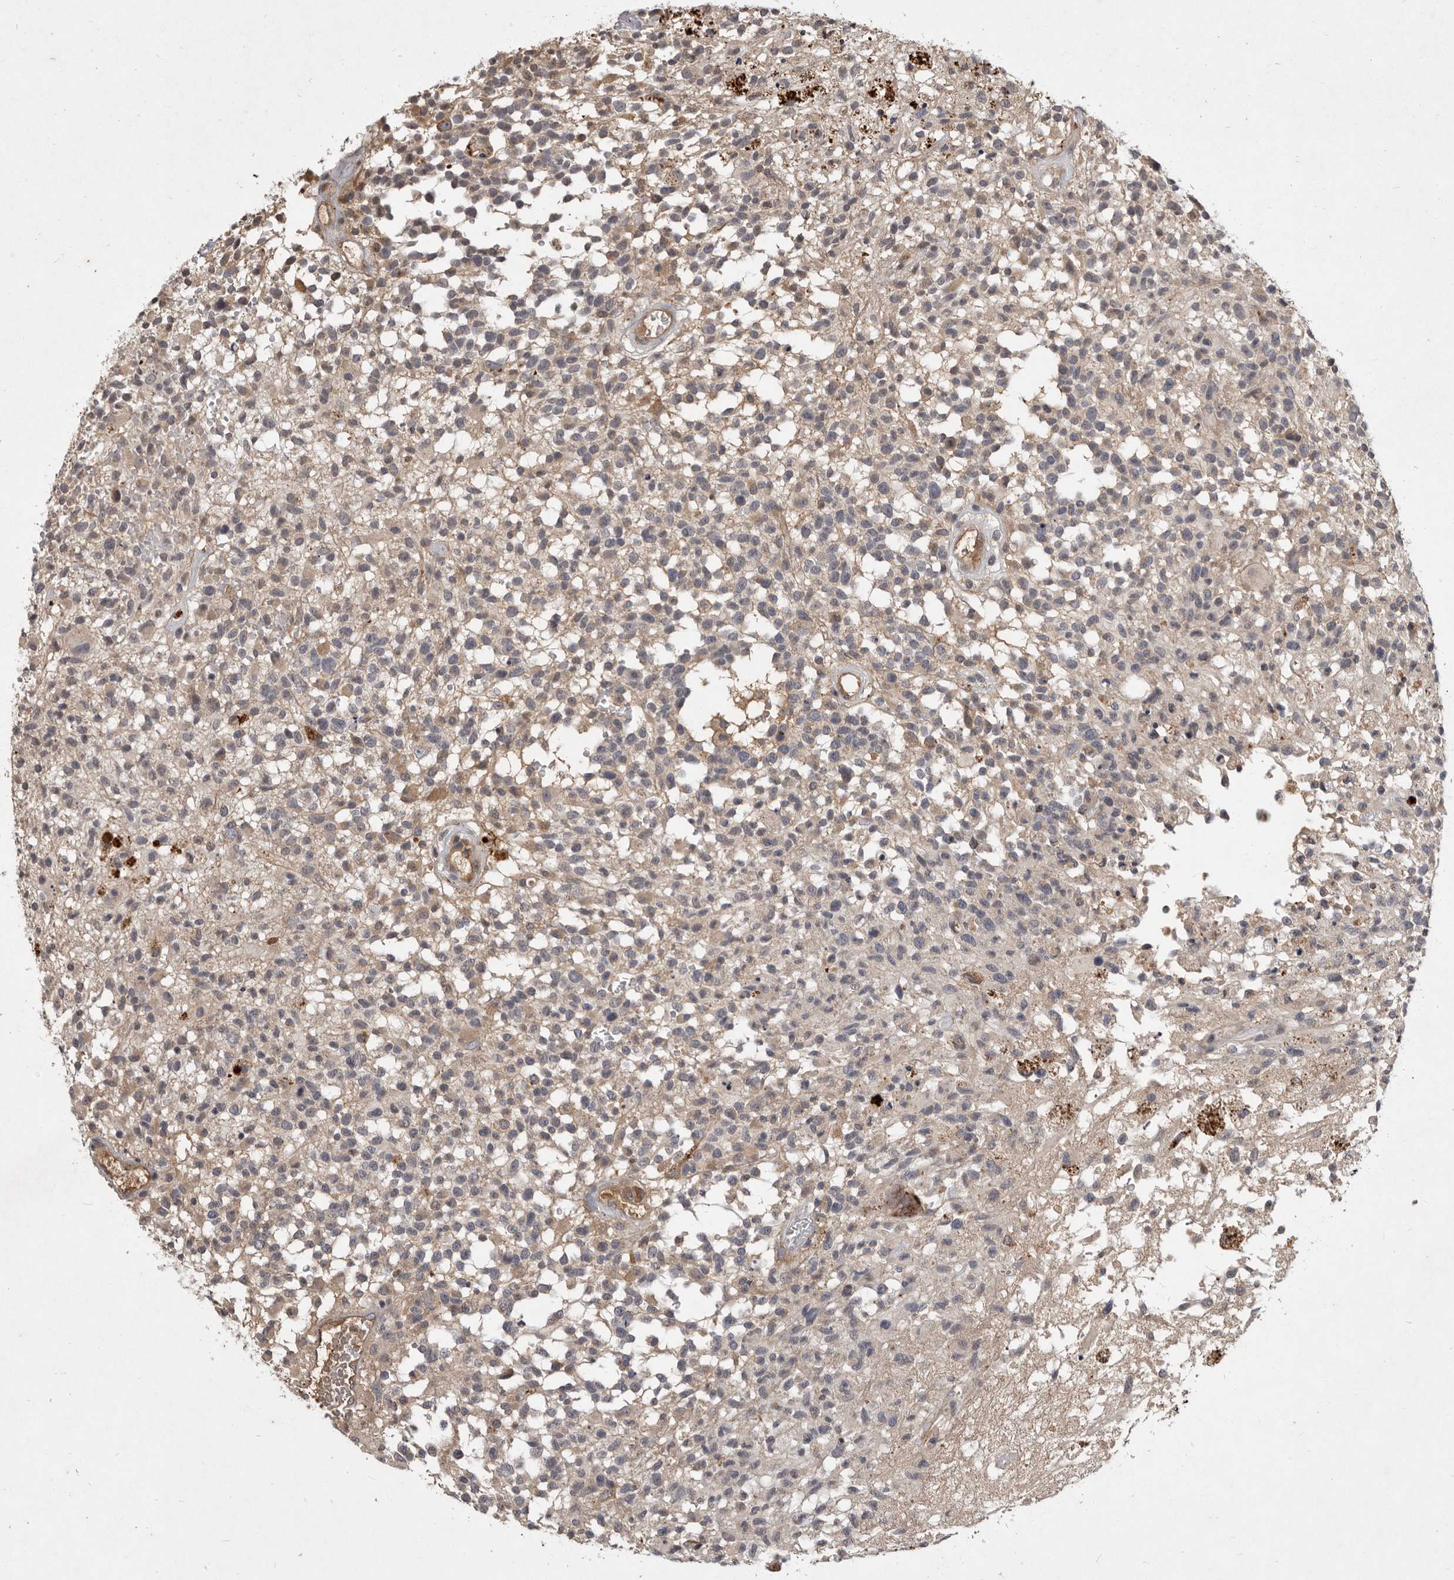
{"staining": {"intensity": "weak", "quantity": "25%-75%", "location": "cytoplasmic/membranous"}, "tissue": "glioma", "cell_type": "Tumor cells", "image_type": "cancer", "snomed": [{"axis": "morphology", "description": "Glioma, malignant, High grade"}, {"axis": "morphology", "description": "Glioblastoma, NOS"}, {"axis": "topography", "description": "Brain"}], "caption": "Glioma stained with DAB IHC reveals low levels of weak cytoplasmic/membranous positivity in approximately 25%-75% of tumor cells.", "gene": "DNAJC28", "patient": {"sex": "male", "age": 60}}